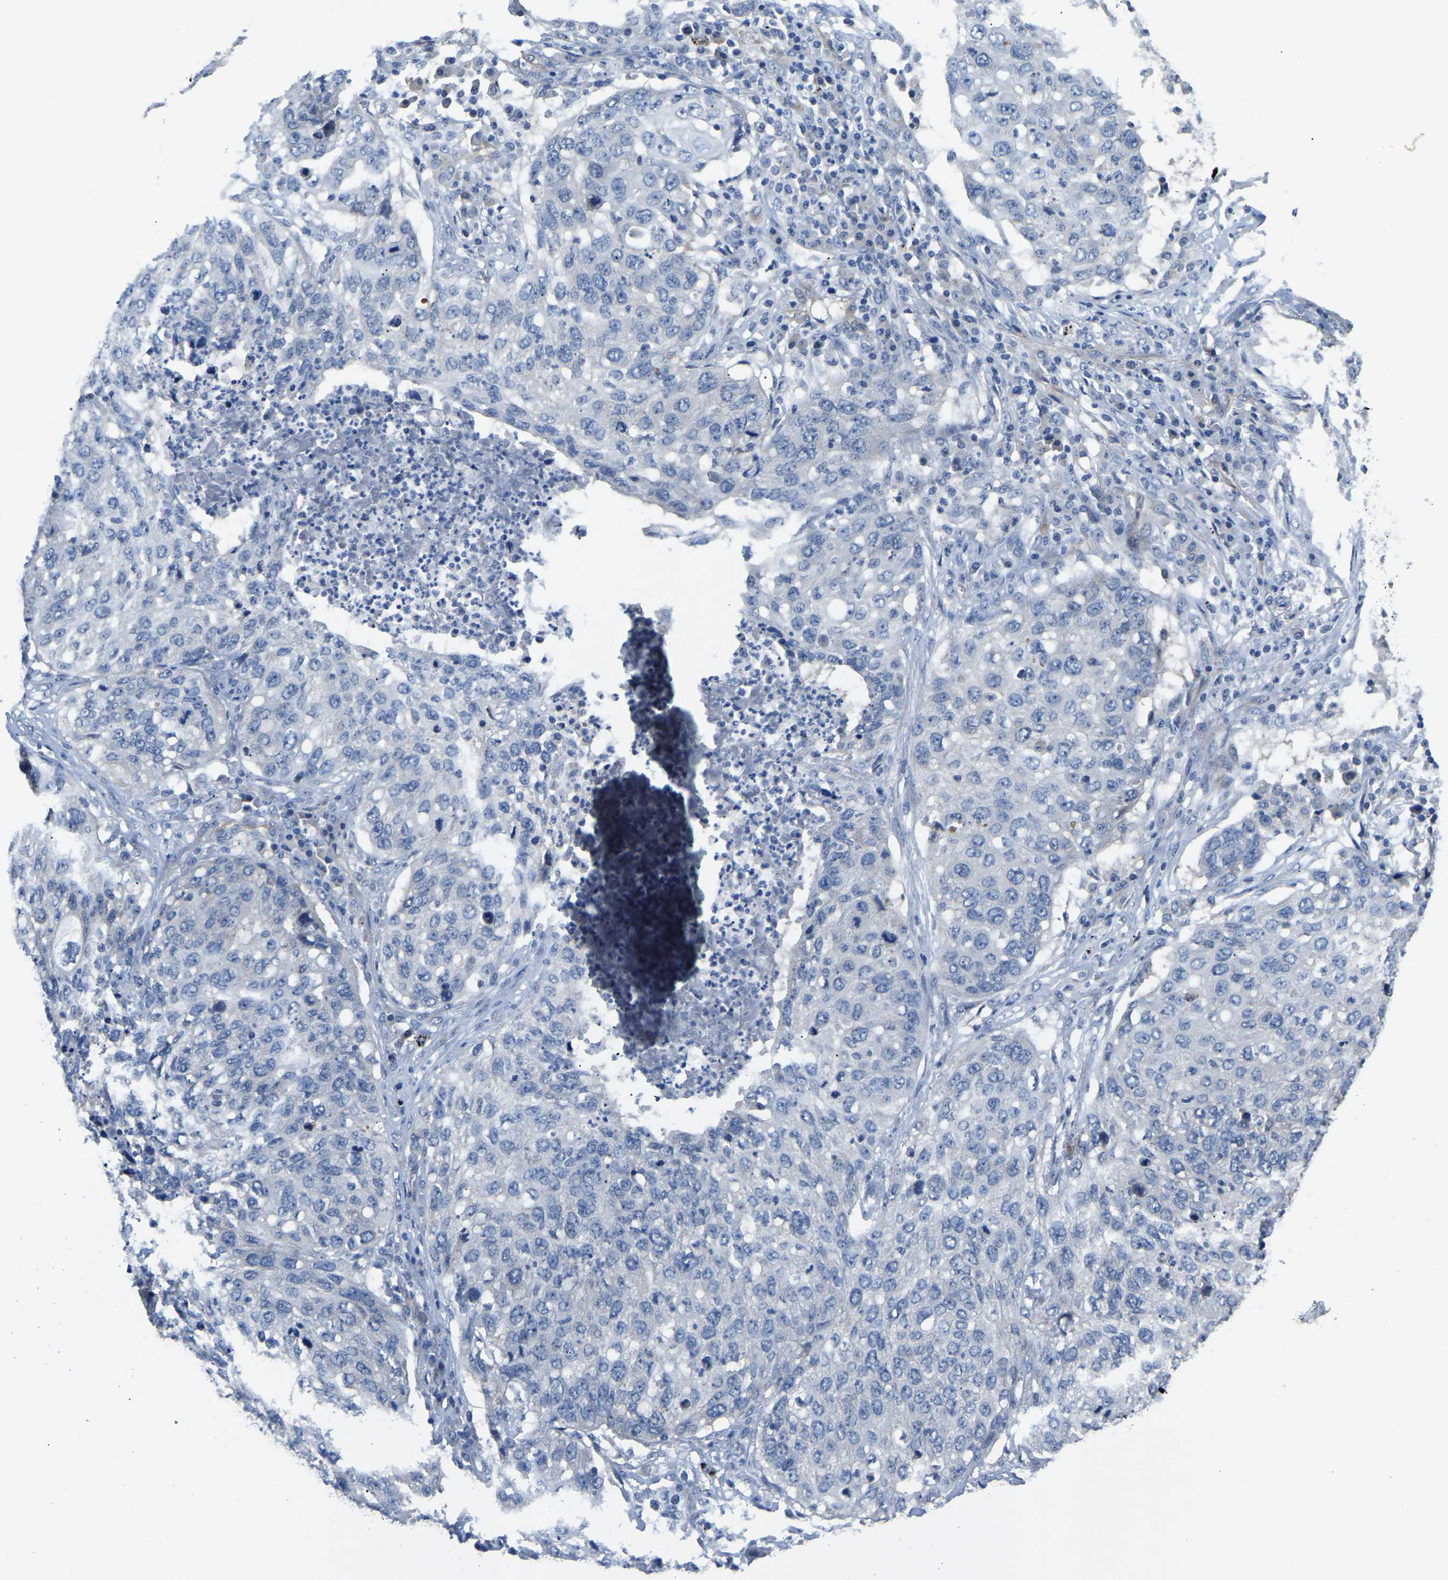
{"staining": {"intensity": "negative", "quantity": "none", "location": "none"}, "tissue": "lung cancer", "cell_type": "Tumor cells", "image_type": "cancer", "snomed": [{"axis": "morphology", "description": "Squamous cell carcinoma, NOS"}, {"axis": "topography", "description": "Lung"}], "caption": "A high-resolution micrograph shows IHC staining of squamous cell carcinoma (lung), which shows no significant expression in tumor cells.", "gene": "HIGD2B", "patient": {"sex": "female", "age": 63}}